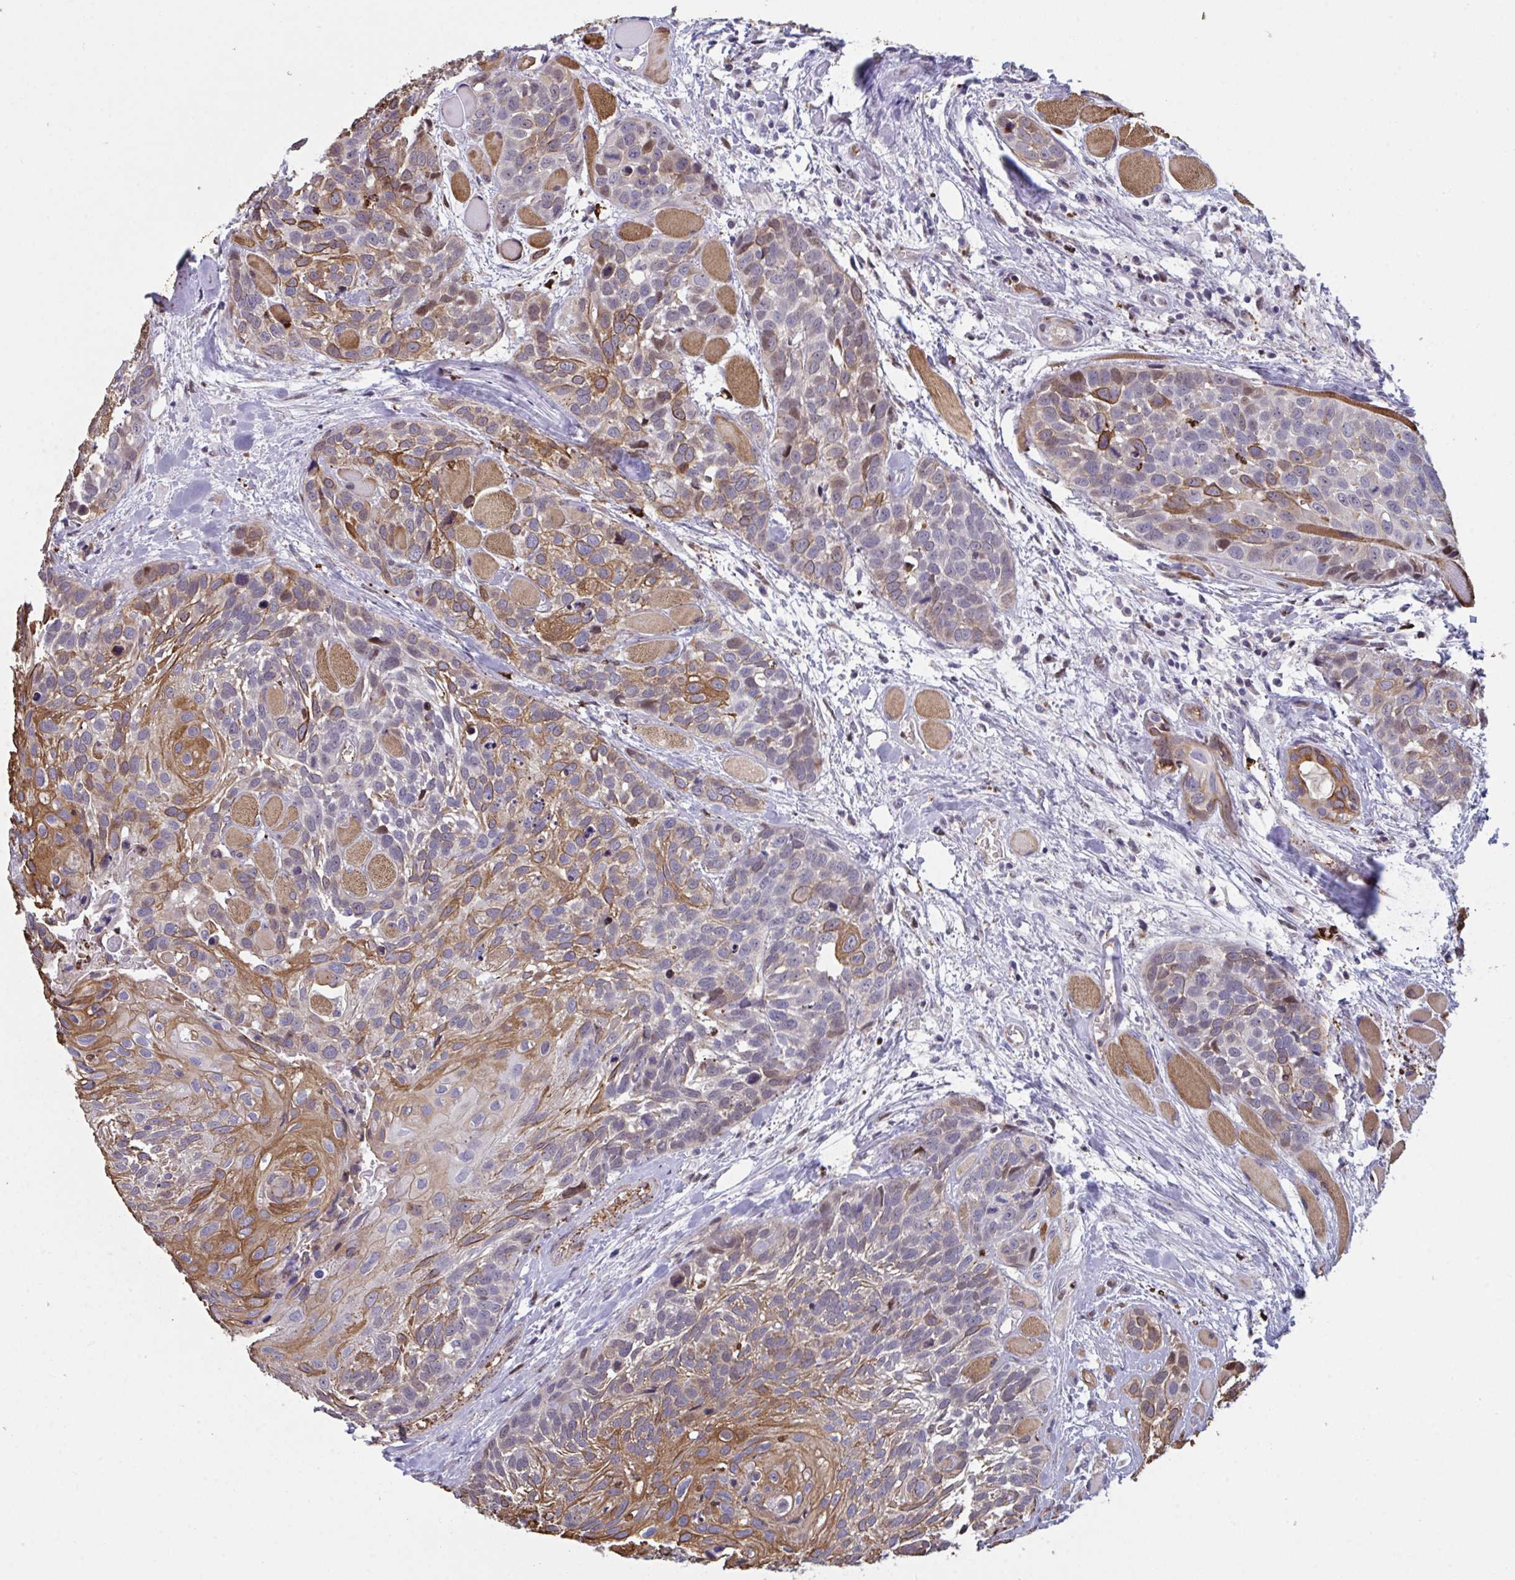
{"staining": {"intensity": "moderate", "quantity": ">75%", "location": "cytoplasmic/membranous"}, "tissue": "head and neck cancer", "cell_type": "Tumor cells", "image_type": "cancer", "snomed": [{"axis": "morphology", "description": "Squamous cell carcinoma, NOS"}, {"axis": "topography", "description": "Head-Neck"}], "caption": "Immunohistochemical staining of squamous cell carcinoma (head and neck) displays medium levels of moderate cytoplasmic/membranous staining in approximately >75% of tumor cells. (DAB IHC, brown staining for protein, blue staining for nuclei).", "gene": "PELI2", "patient": {"sex": "female", "age": 50}}